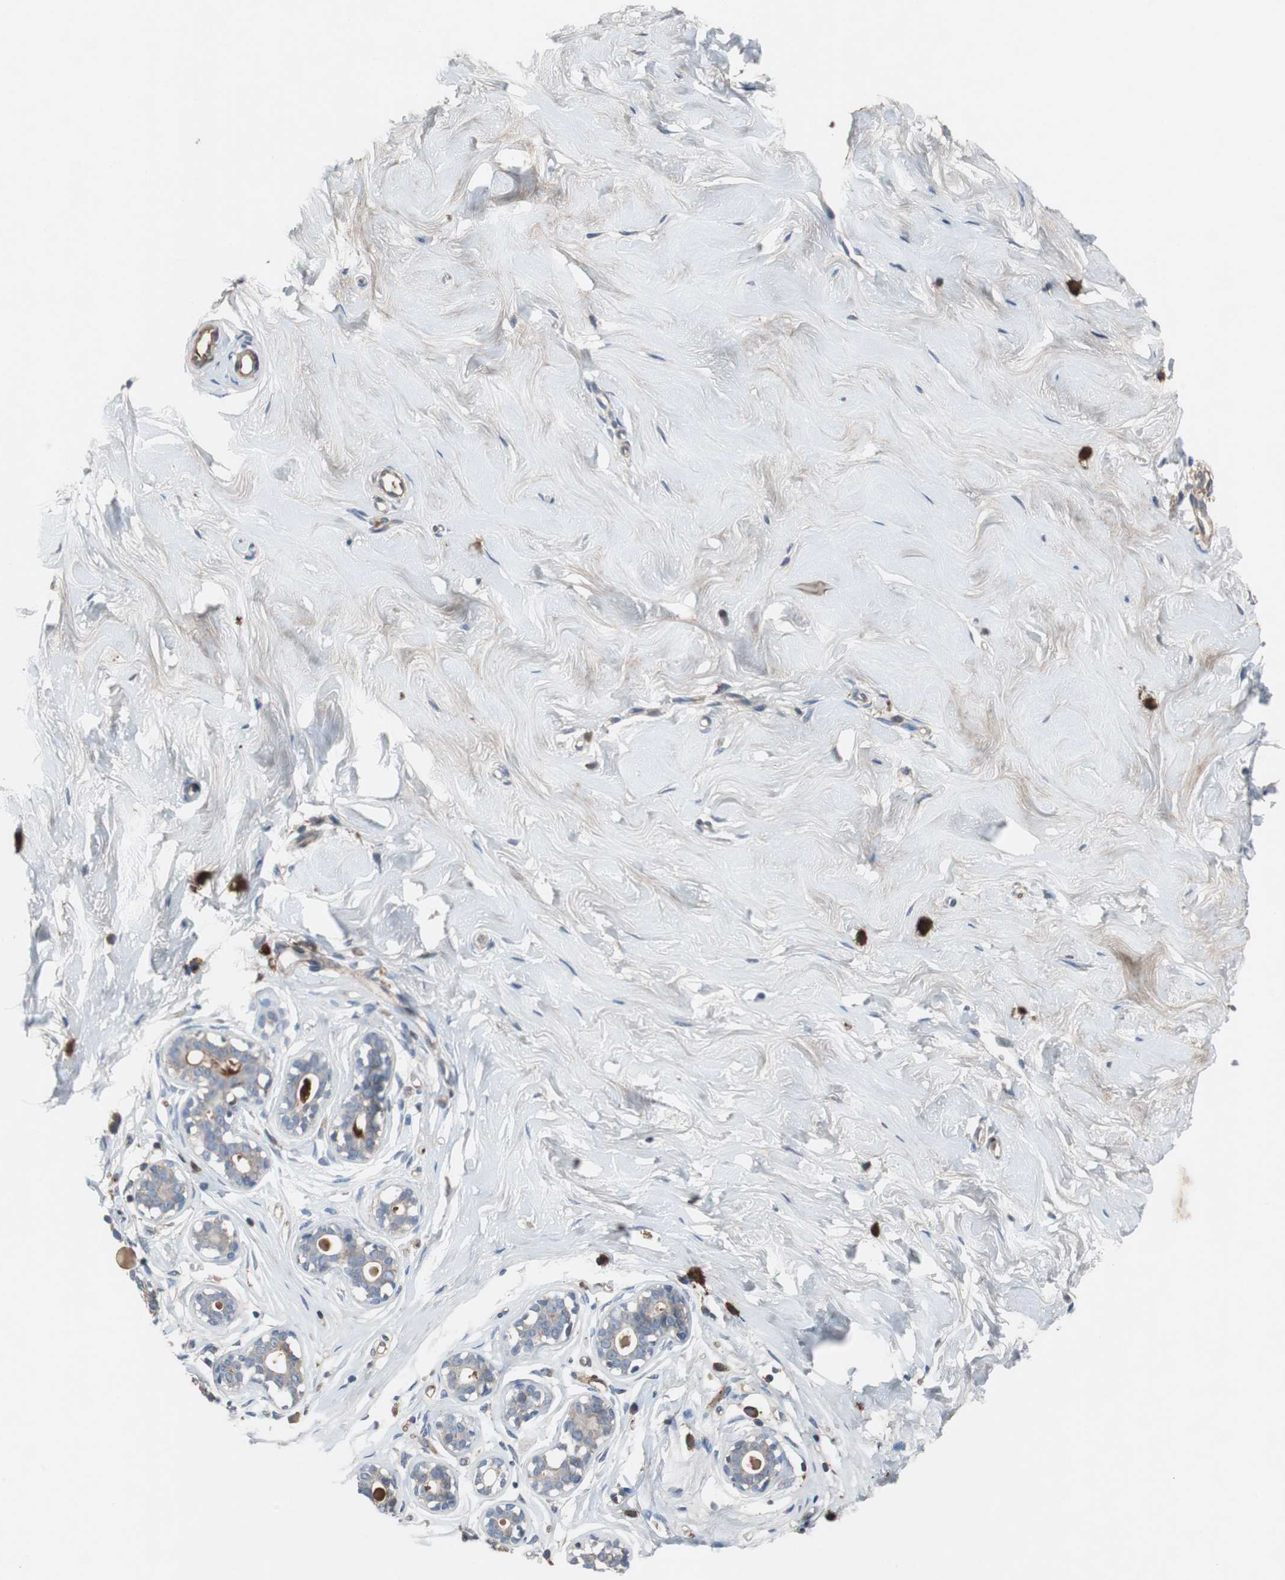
{"staining": {"intensity": "negative", "quantity": "none", "location": "none"}, "tissue": "breast", "cell_type": "Adipocytes", "image_type": "normal", "snomed": [{"axis": "morphology", "description": "Normal tissue, NOS"}, {"axis": "topography", "description": "Breast"}], "caption": "This is an immunohistochemistry (IHC) micrograph of normal human breast. There is no staining in adipocytes.", "gene": "SORT1", "patient": {"sex": "female", "age": 23}}